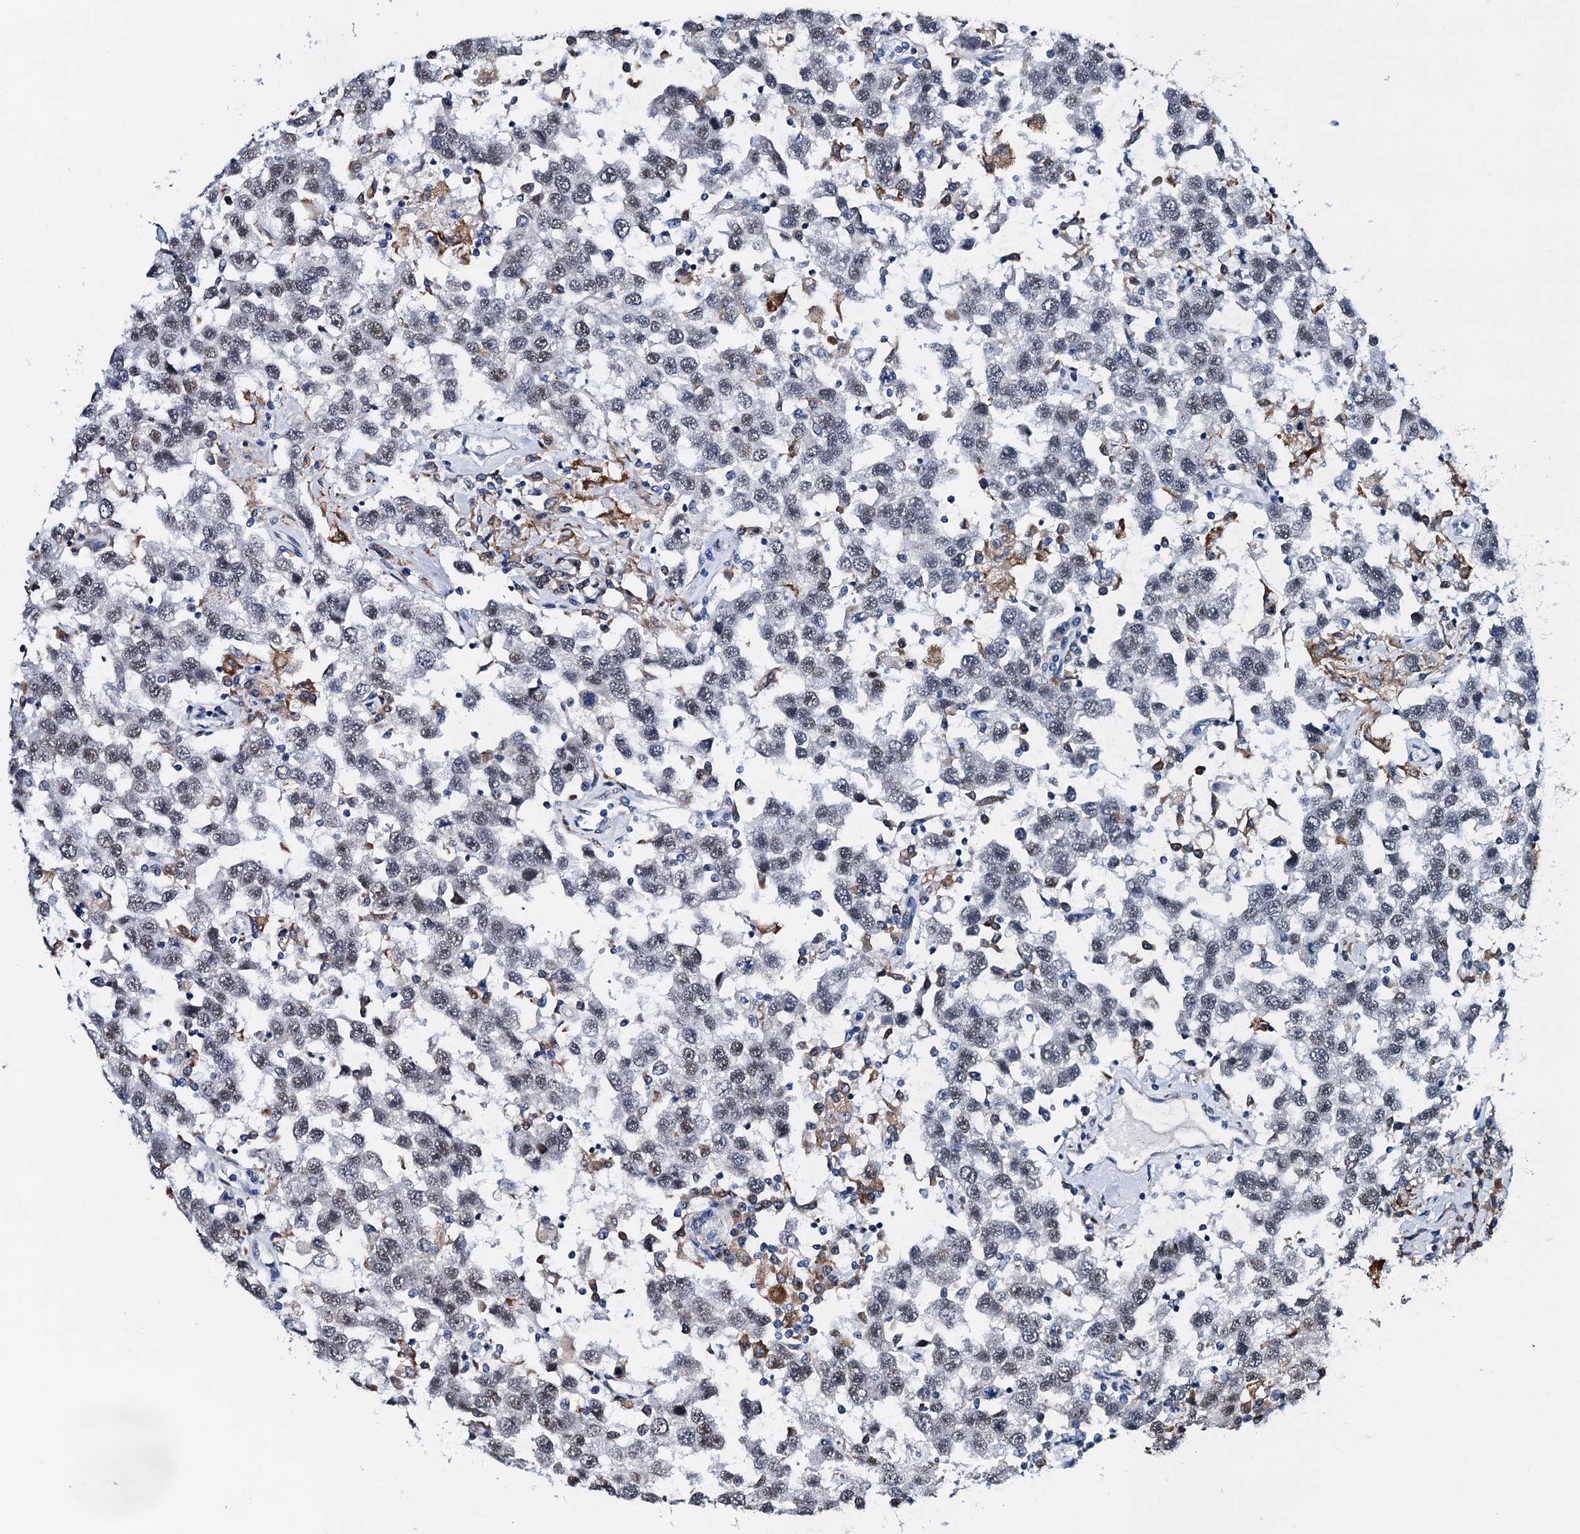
{"staining": {"intensity": "weak", "quantity": "25%-75%", "location": "nuclear"}, "tissue": "testis cancer", "cell_type": "Tumor cells", "image_type": "cancer", "snomed": [{"axis": "morphology", "description": "Seminoma, NOS"}, {"axis": "topography", "description": "Testis"}], "caption": "Seminoma (testis) was stained to show a protein in brown. There is low levels of weak nuclear positivity in about 25%-75% of tumor cells.", "gene": "SLC7A10", "patient": {"sex": "male", "age": 41}}